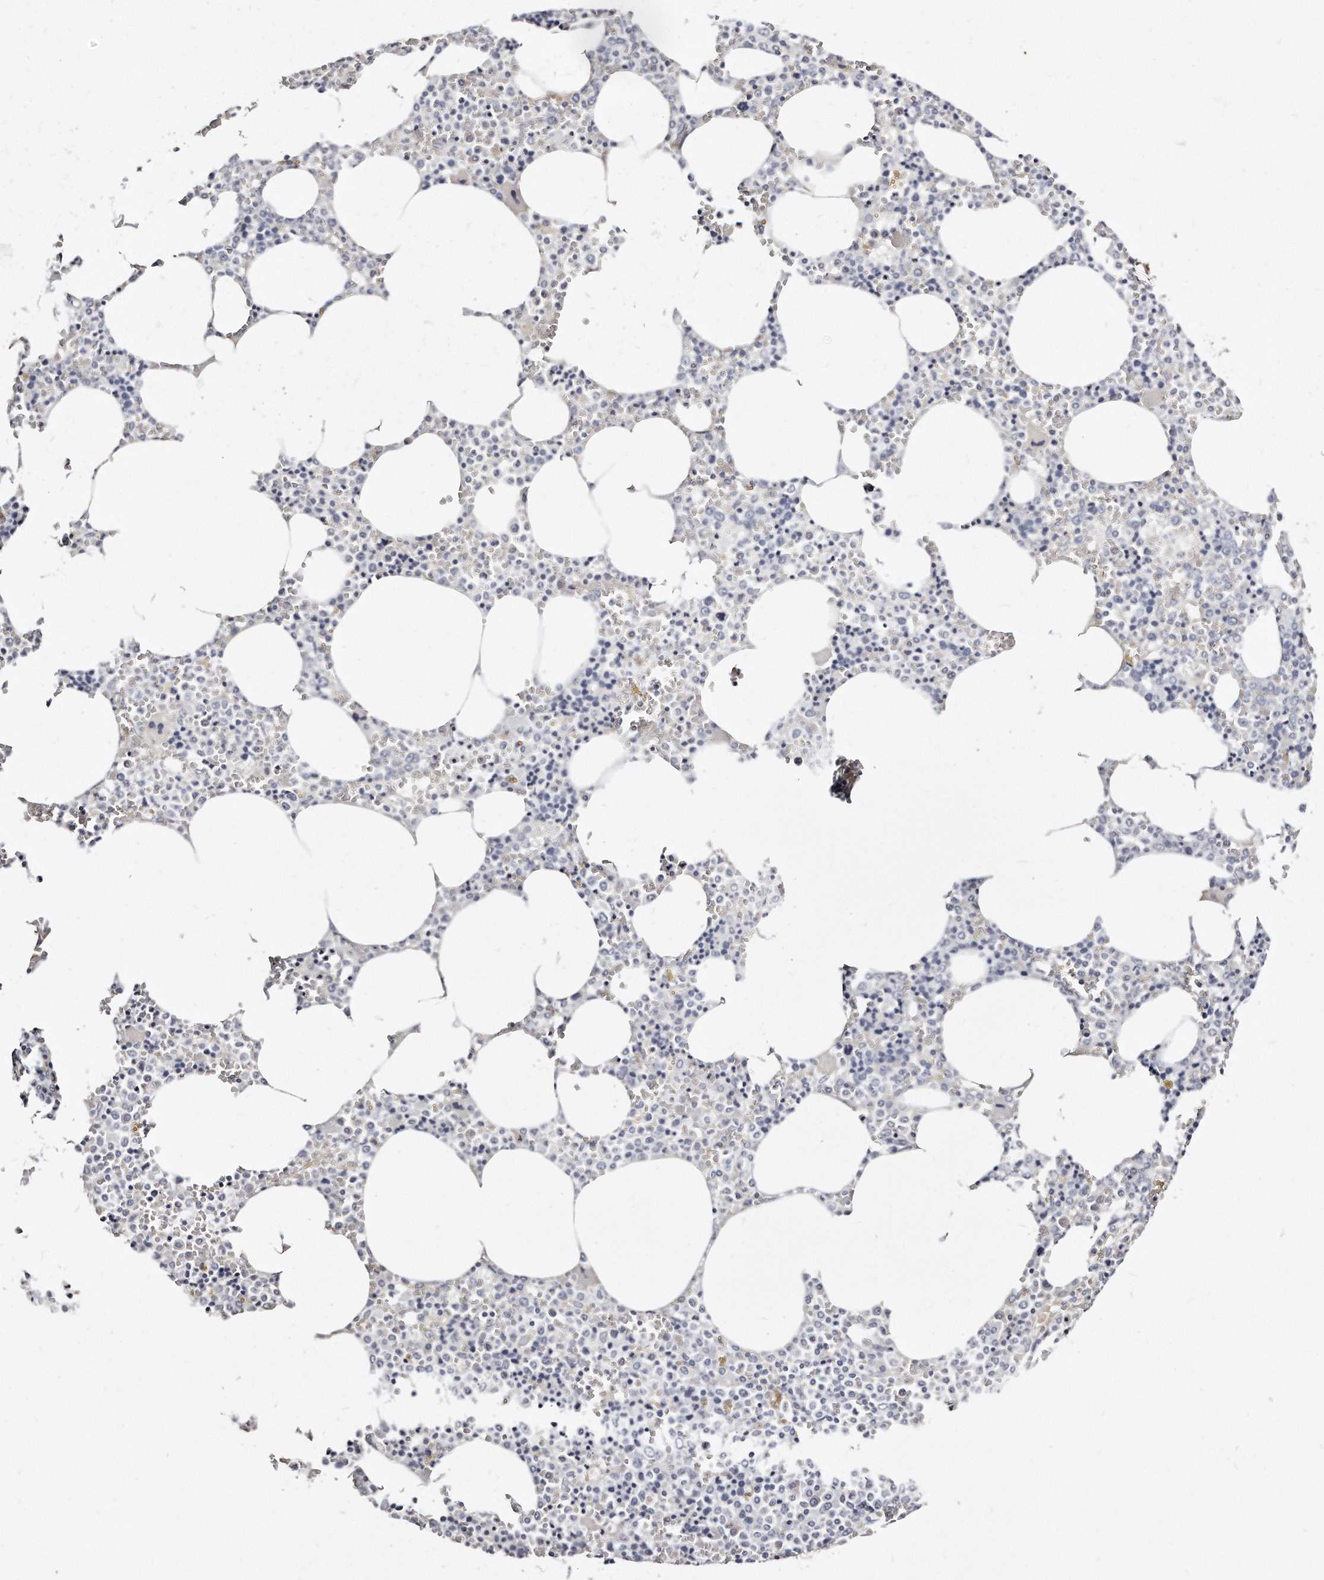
{"staining": {"intensity": "negative", "quantity": "none", "location": "none"}, "tissue": "bone marrow", "cell_type": "Hematopoietic cells", "image_type": "normal", "snomed": [{"axis": "morphology", "description": "Normal tissue, NOS"}, {"axis": "topography", "description": "Bone marrow"}], "caption": "There is no significant staining in hematopoietic cells of bone marrow. (Brightfield microscopy of DAB (3,3'-diaminobenzidine) IHC at high magnification).", "gene": "LMOD1", "patient": {"sex": "male", "age": 70}}